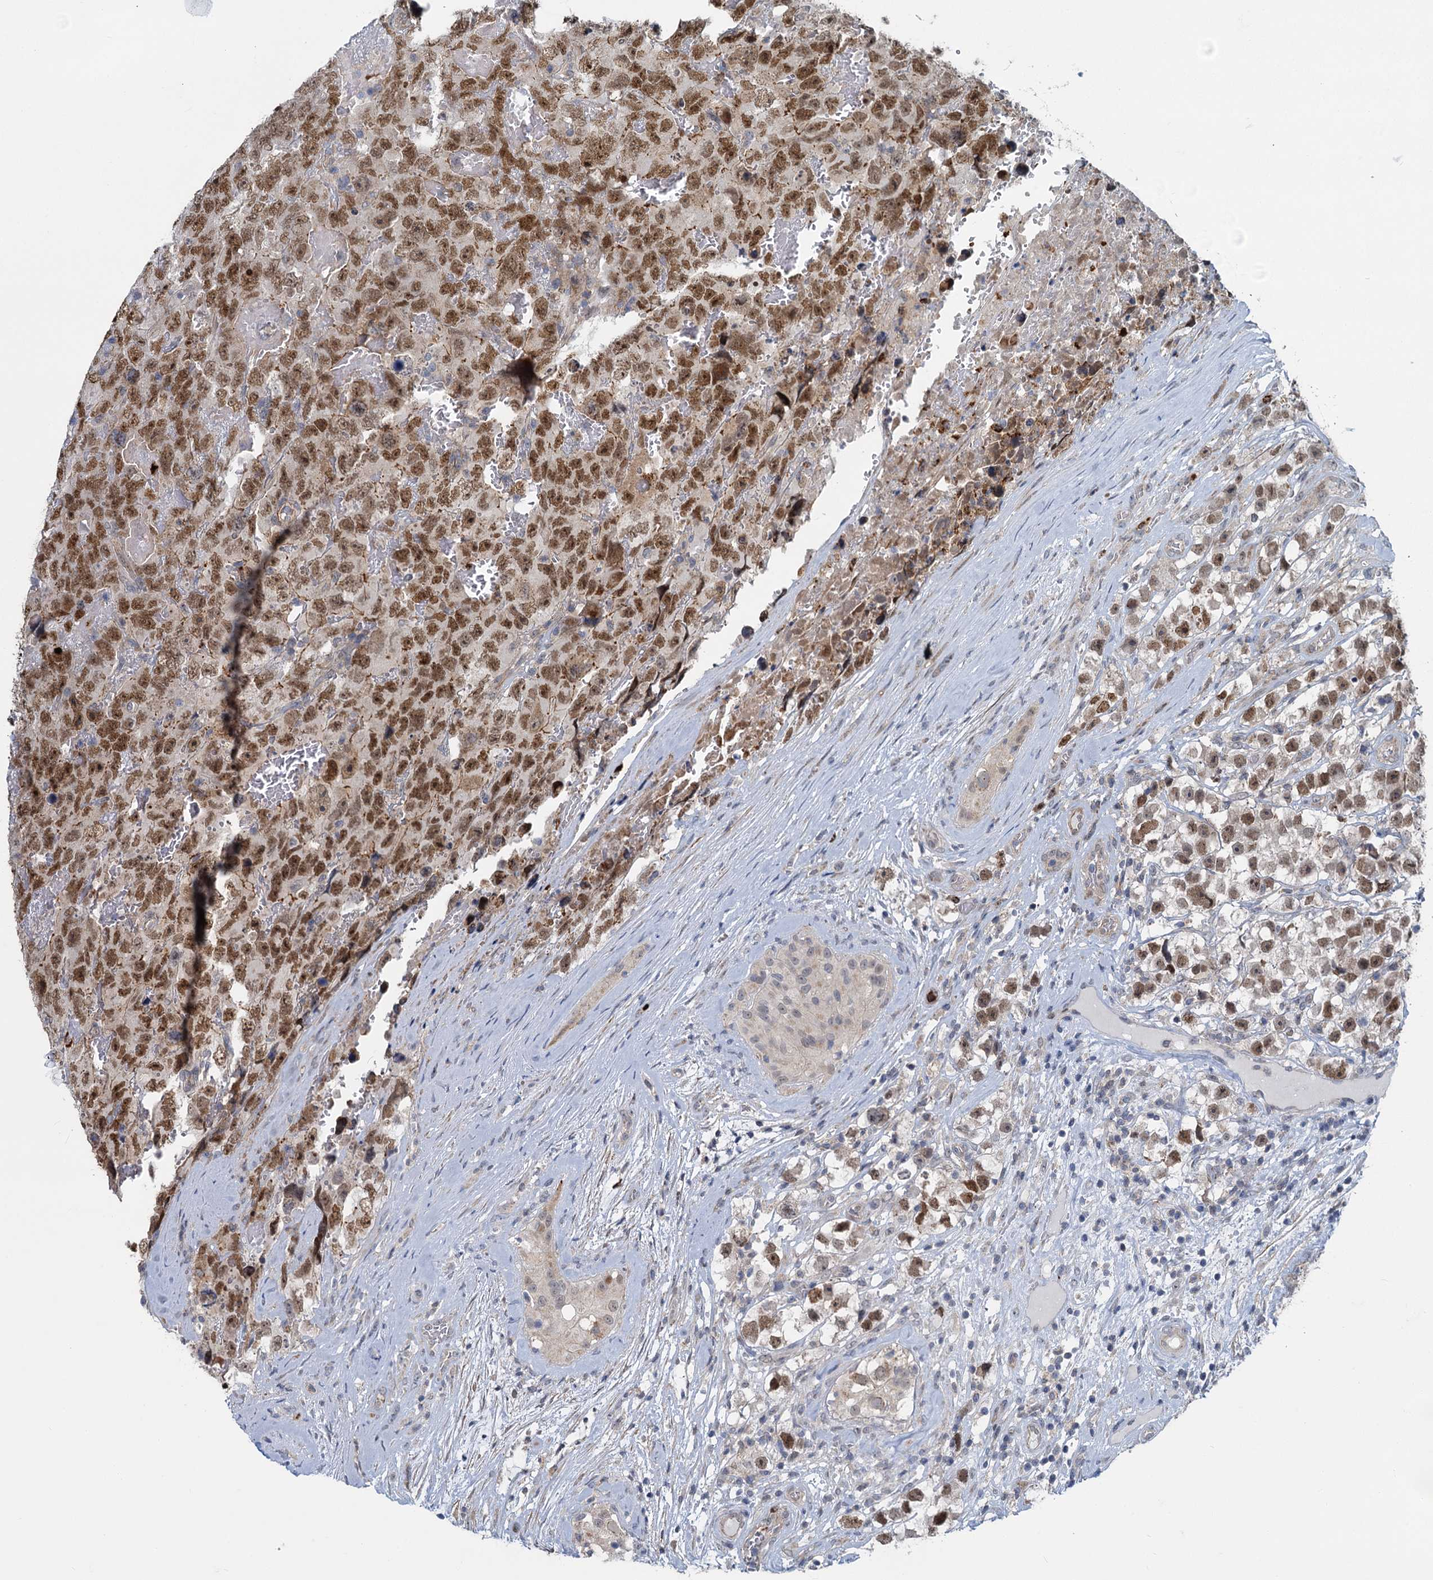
{"staining": {"intensity": "strong", "quantity": ">75%", "location": "nuclear"}, "tissue": "testis cancer", "cell_type": "Tumor cells", "image_type": "cancer", "snomed": [{"axis": "morphology", "description": "Carcinoma, Embryonal, NOS"}, {"axis": "topography", "description": "Testis"}], "caption": "Embryonal carcinoma (testis) tissue reveals strong nuclear expression in approximately >75% of tumor cells The staining was performed using DAB (3,3'-diaminobenzidine), with brown indicating positive protein expression. Nuclei are stained blue with hematoxylin.", "gene": "ADCY2", "patient": {"sex": "male", "age": 45}}